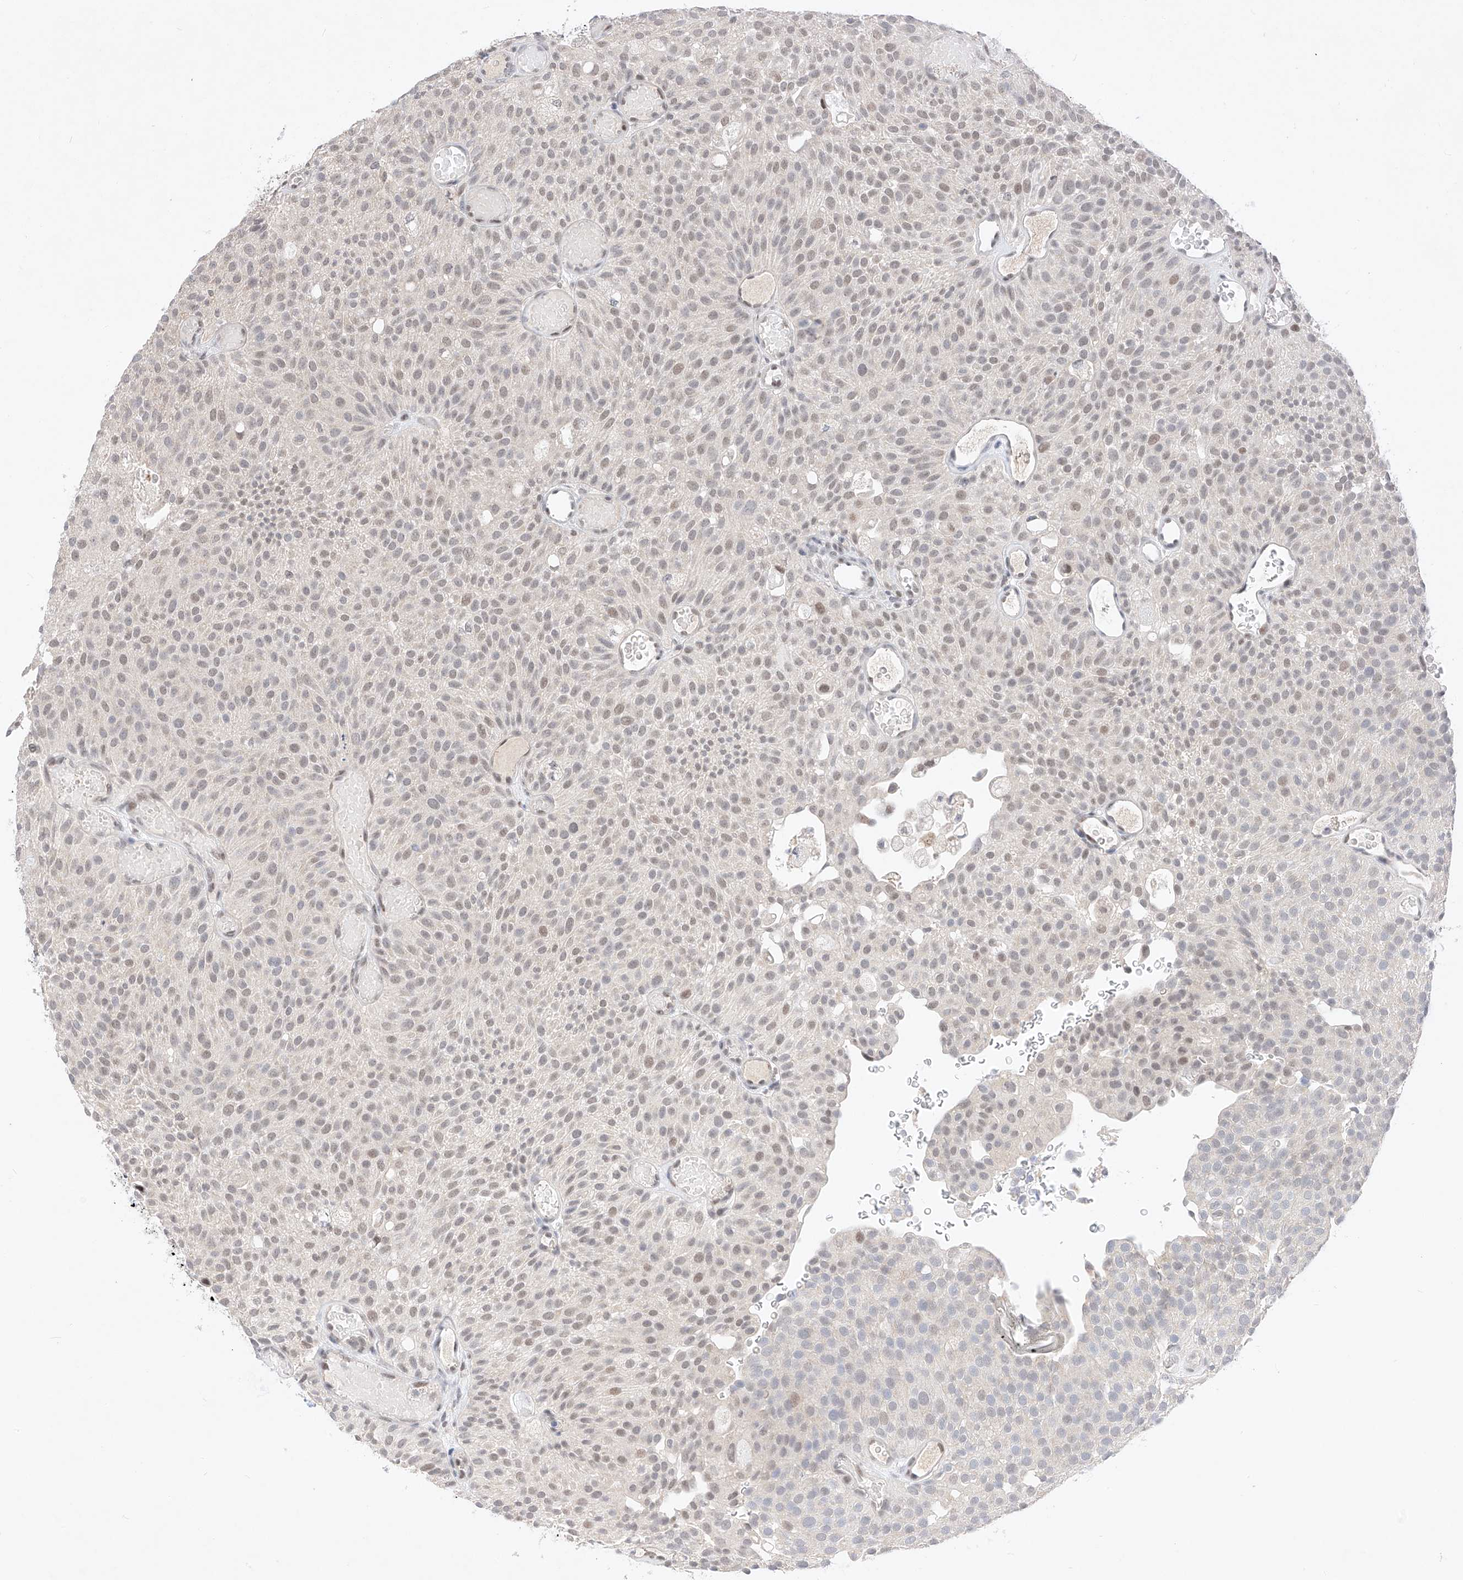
{"staining": {"intensity": "weak", "quantity": ">75%", "location": "nuclear"}, "tissue": "urothelial cancer", "cell_type": "Tumor cells", "image_type": "cancer", "snomed": [{"axis": "morphology", "description": "Urothelial carcinoma, Low grade"}, {"axis": "topography", "description": "Urinary bladder"}], "caption": "Immunohistochemical staining of urothelial cancer reveals low levels of weak nuclear positivity in about >75% of tumor cells.", "gene": "KCNJ1", "patient": {"sex": "male", "age": 78}}